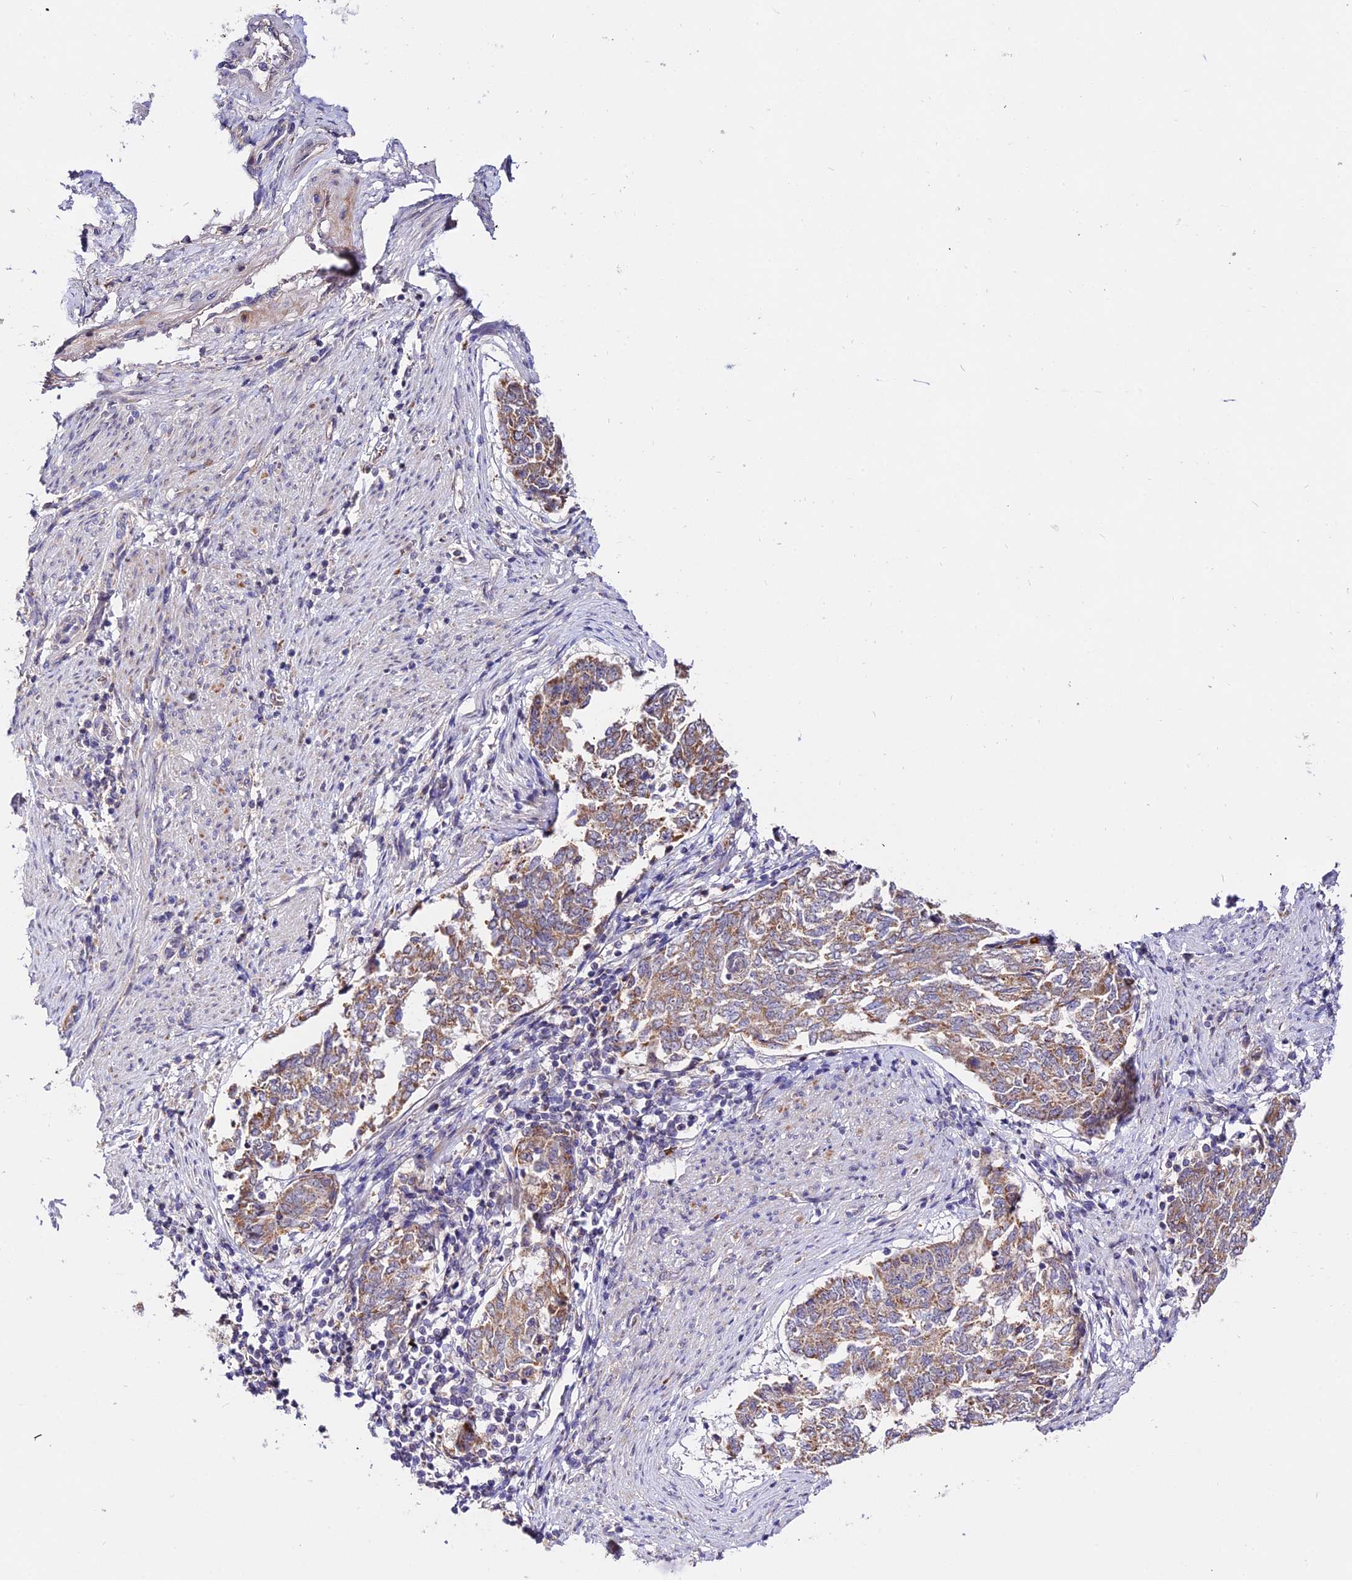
{"staining": {"intensity": "moderate", "quantity": ">75%", "location": "cytoplasmic/membranous"}, "tissue": "endometrial cancer", "cell_type": "Tumor cells", "image_type": "cancer", "snomed": [{"axis": "morphology", "description": "Adenocarcinoma, NOS"}, {"axis": "topography", "description": "Endometrium"}], "caption": "A micrograph of endometrial adenocarcinoma stained for a protein reveals moderate cytoplasmic/membranous brown staining in tumor cells.", "gene": "WDR5B", "patient": {"sex": "female", "age": 80}}